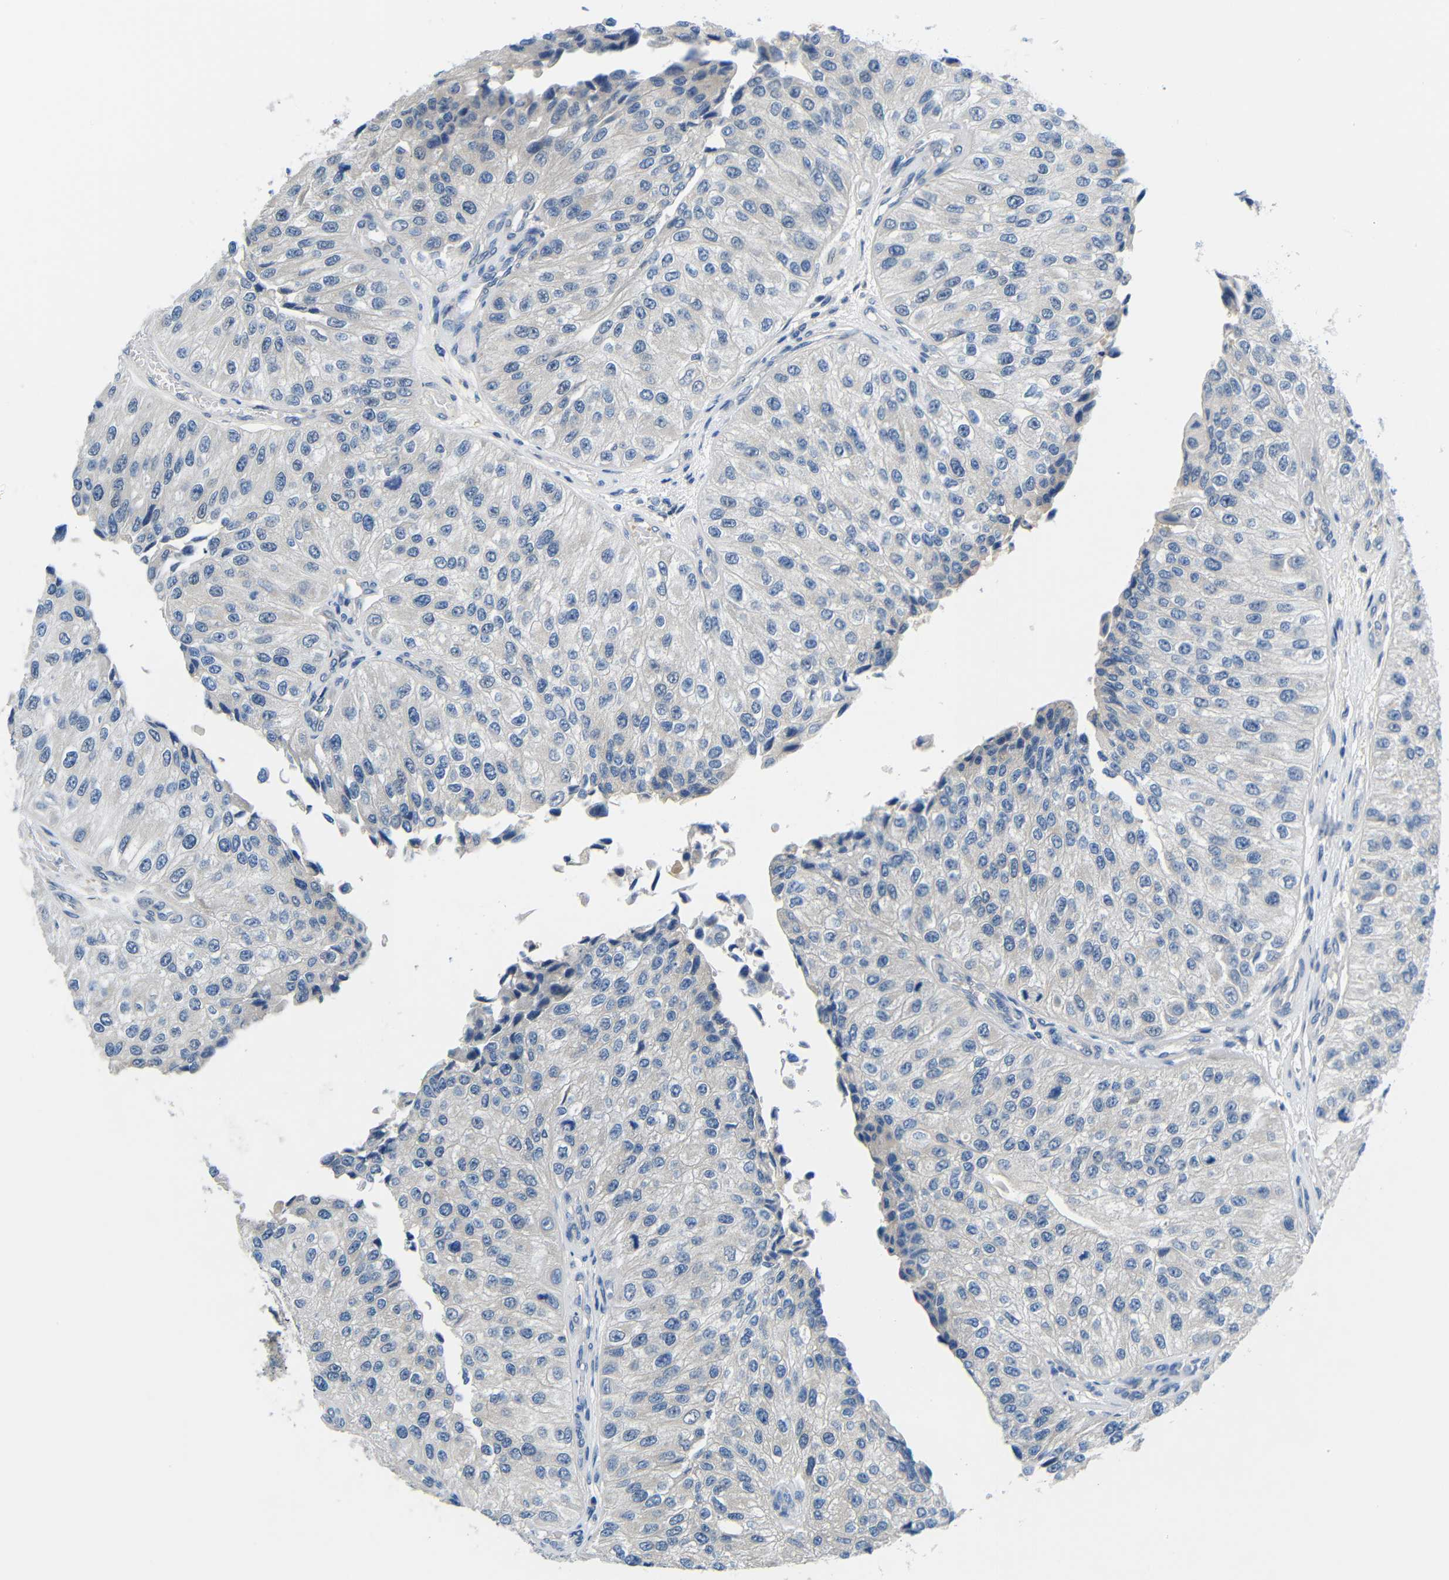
{"staining": {"intensity": "negative", "quantity": "none", "location": "none"}, "tissue": "urothelial cancer", "cell_type": "Tumor cells", "image_type": "cancer", "snomed": [{"axis": "morphology", "description": "Urothelial carcinoma, High grade"}, {"axis": "topography", "description": "Kidney"}, {"axis": "topography", "description": "Urinary bladder"}], "caption": "Photomicrograph shows no significant protein staining in tumor cells of high-grade urothelial carcinoma.", "gene": "NEGR1", "patient": {"sex": "male", "age": 77}}